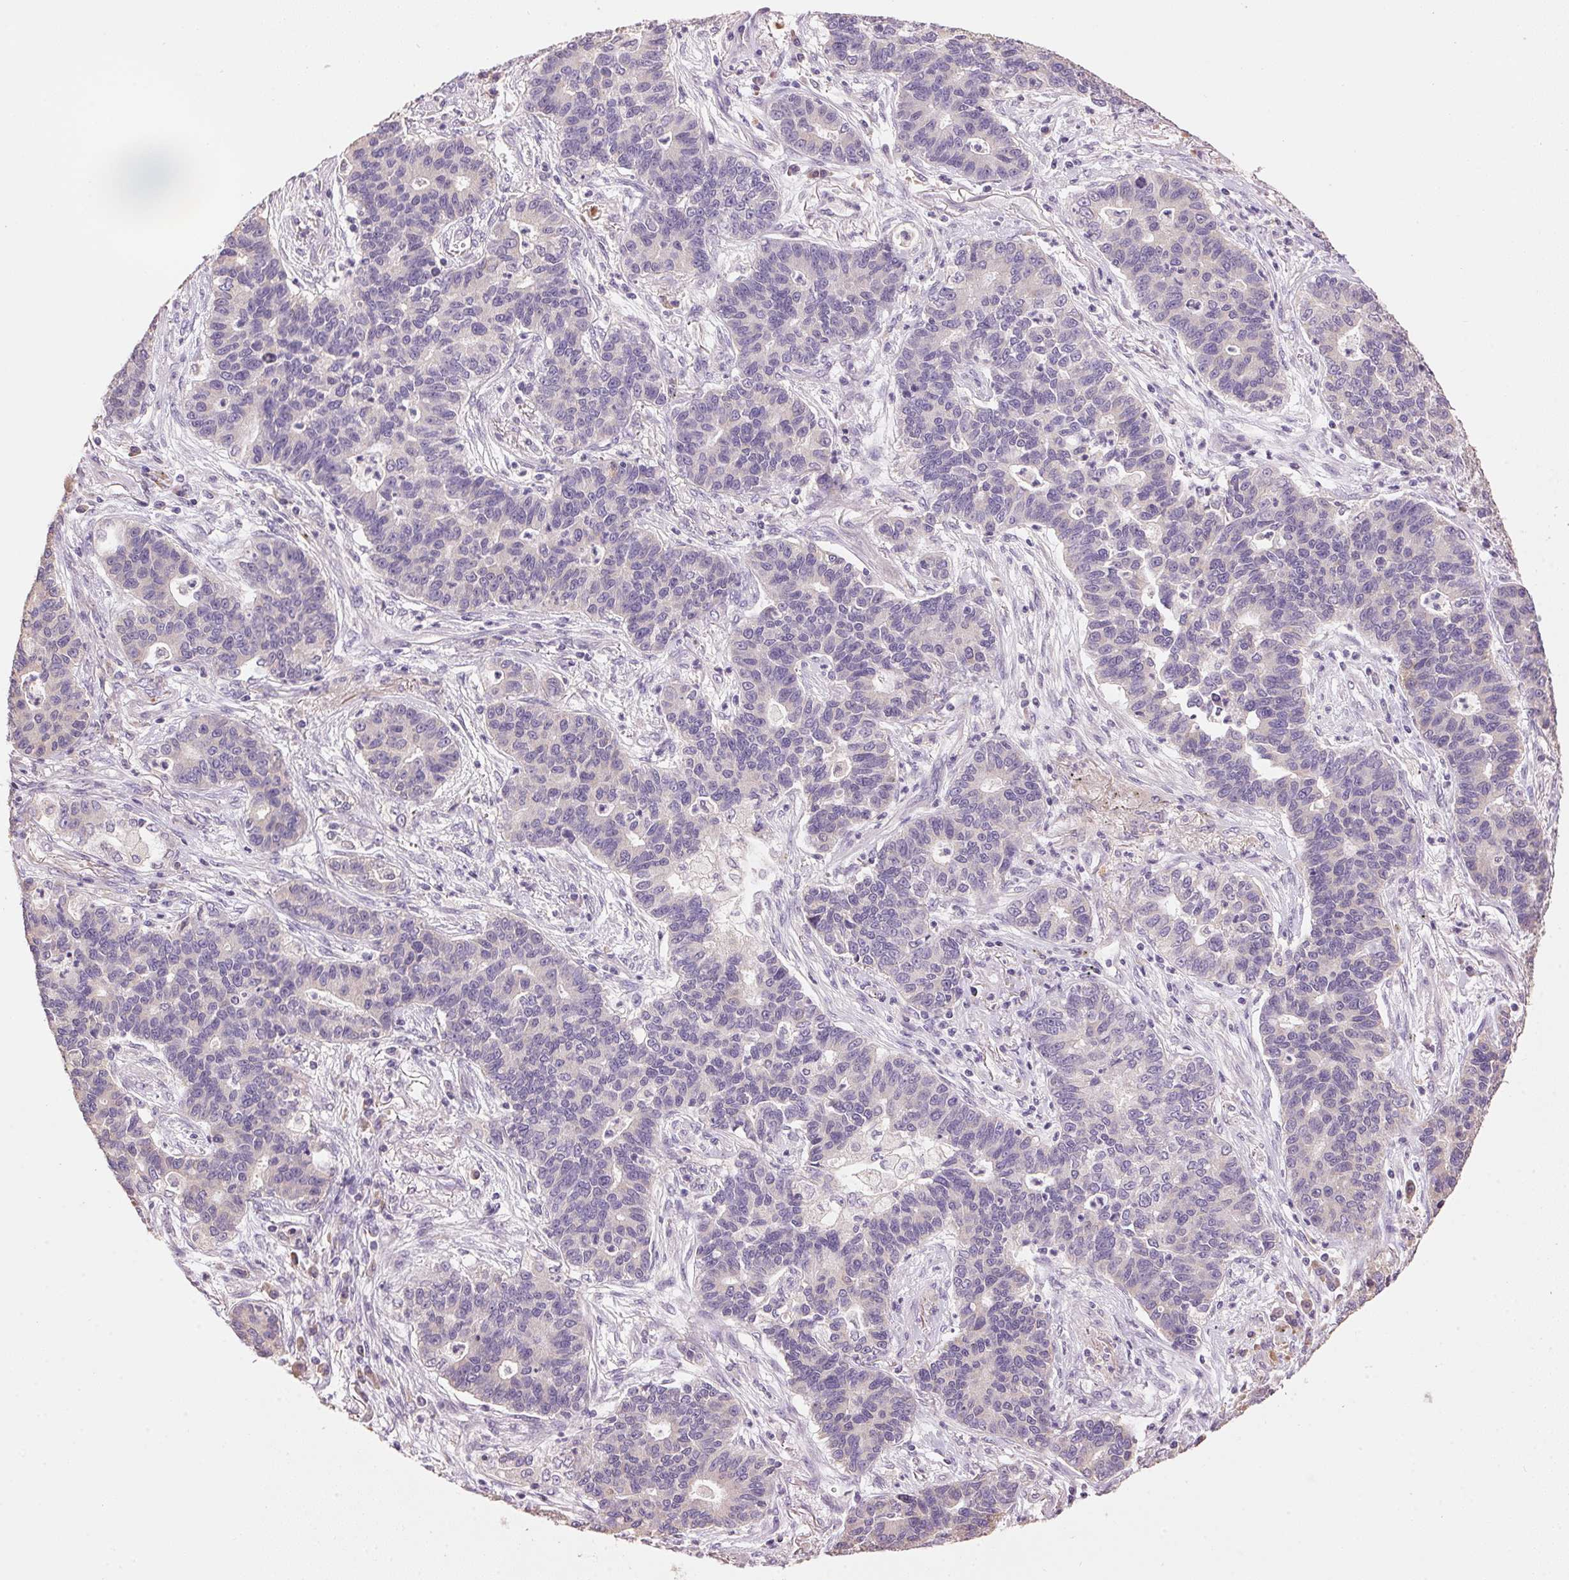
{"staining": {"intensity": "negative", "quantity": "none", "location": "none"}, "tissue": "lung cancer", "cell_type": "Tumor cells", "image_type": "cancer", "snomed": [{"axis": "morphology", "description": "Adenocarcinoma, NOS"}, {"axis": "topography", "description": "Lung"}], "caption": "Immunohistochemistry of human adenocarcinoma (lung) reveals no staining in tumor cells.", "gene": "LYZL6", "patient": {"sex": "female", "age": 57}}